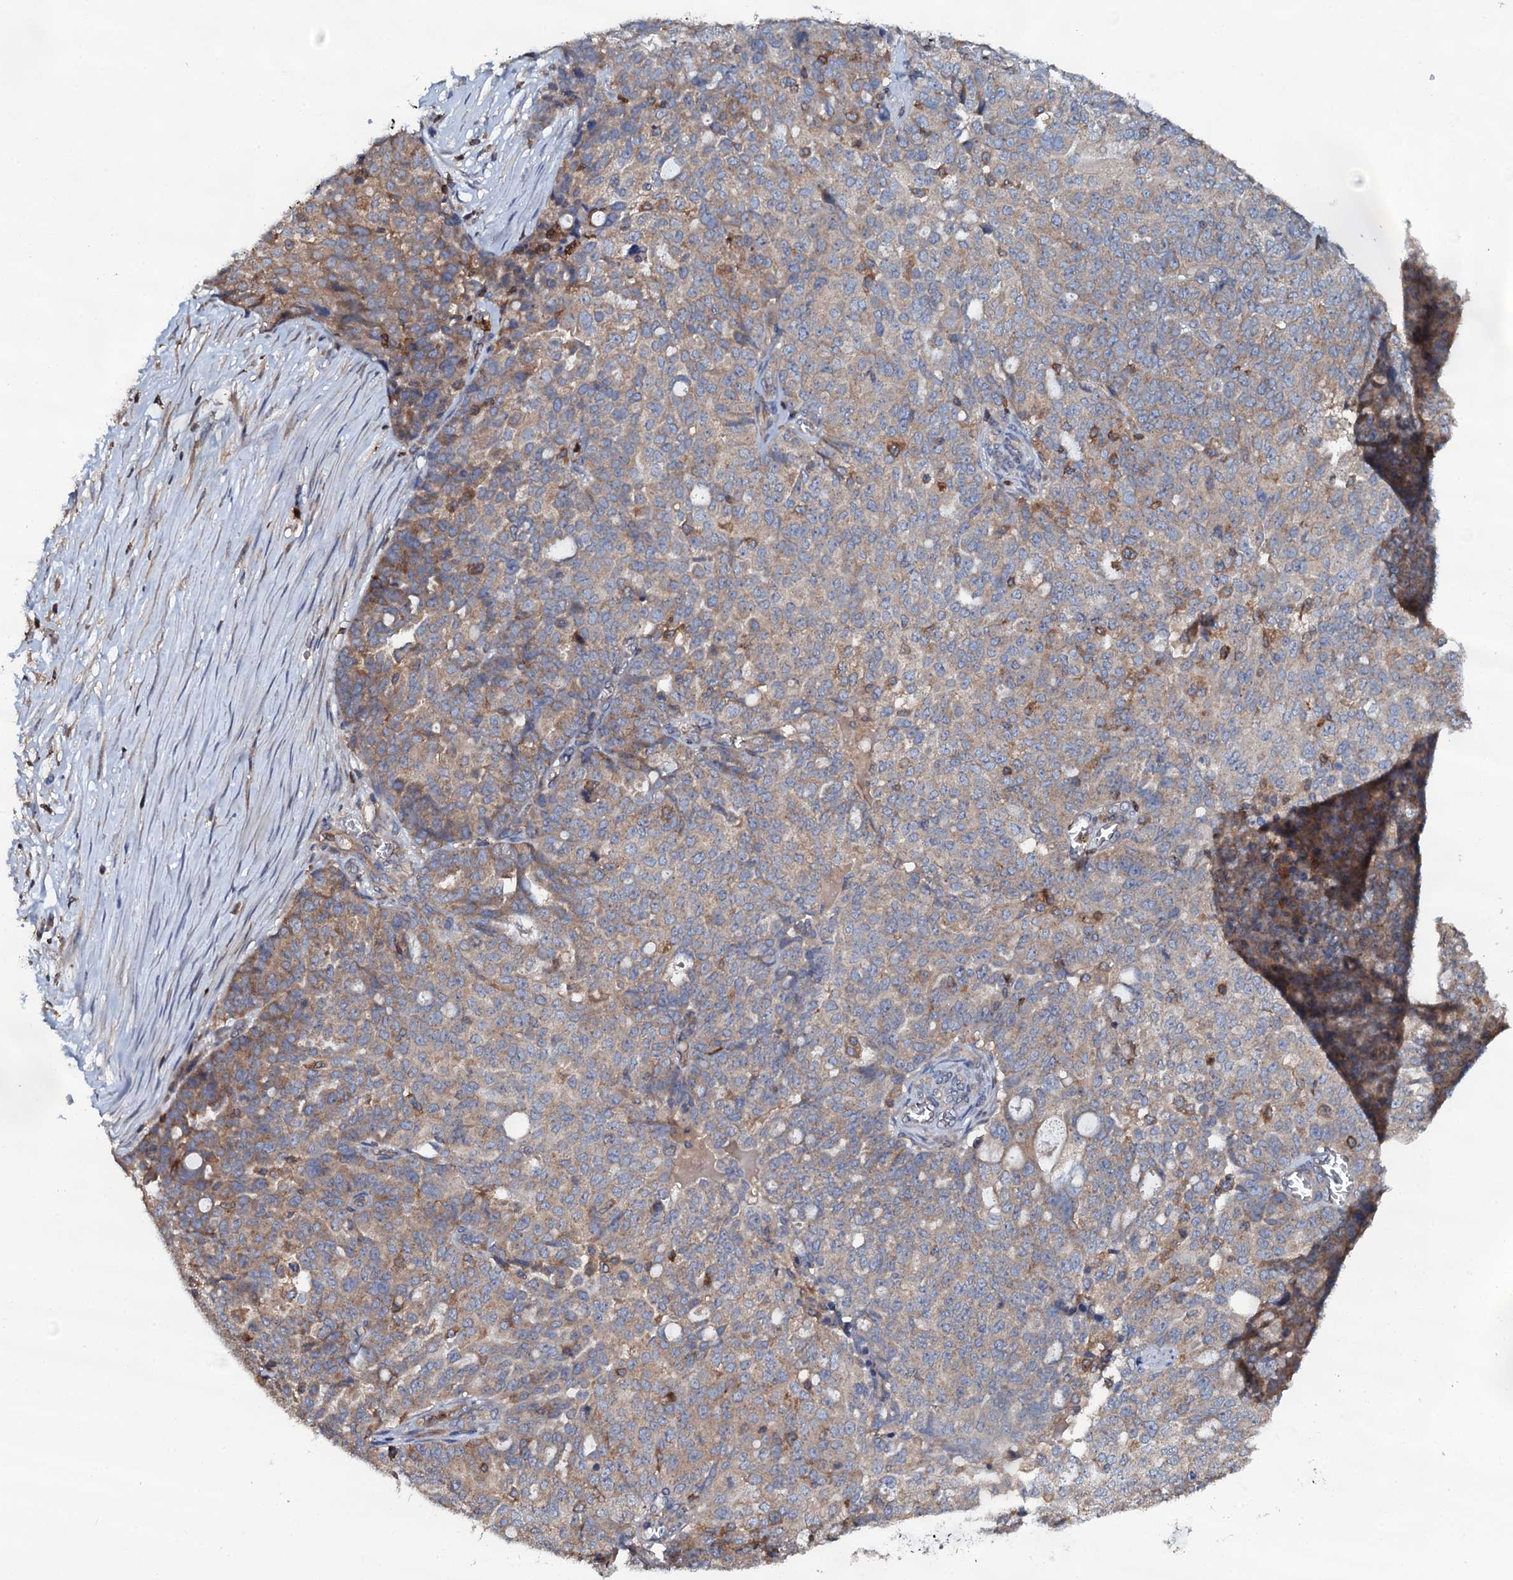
{"staining": {"intensity": "moderate", "quantity": ">75%", "location": "cytoplasmic/membranous"}, "tissue": "ovarian cancer", "cell_type": "Tumor cells", "image_type": "cancer", "snomed": [{"axis": "morphology", "description": "Cystadenocarcinoma, serous, NOS"}, {"axis": "topography", "description": "Soft tissue"}, {"axis": "topography", "description": "Ovary"}], "caption": "Tumor cells demonstrate medium levels of moderate cytoplasmic/membranous positivity in approximately >75% of cells in human serous cystadenocarcinoma (ovarian).", "gene": "GRK2", "patient": {"sex": "female", "age": 57}}